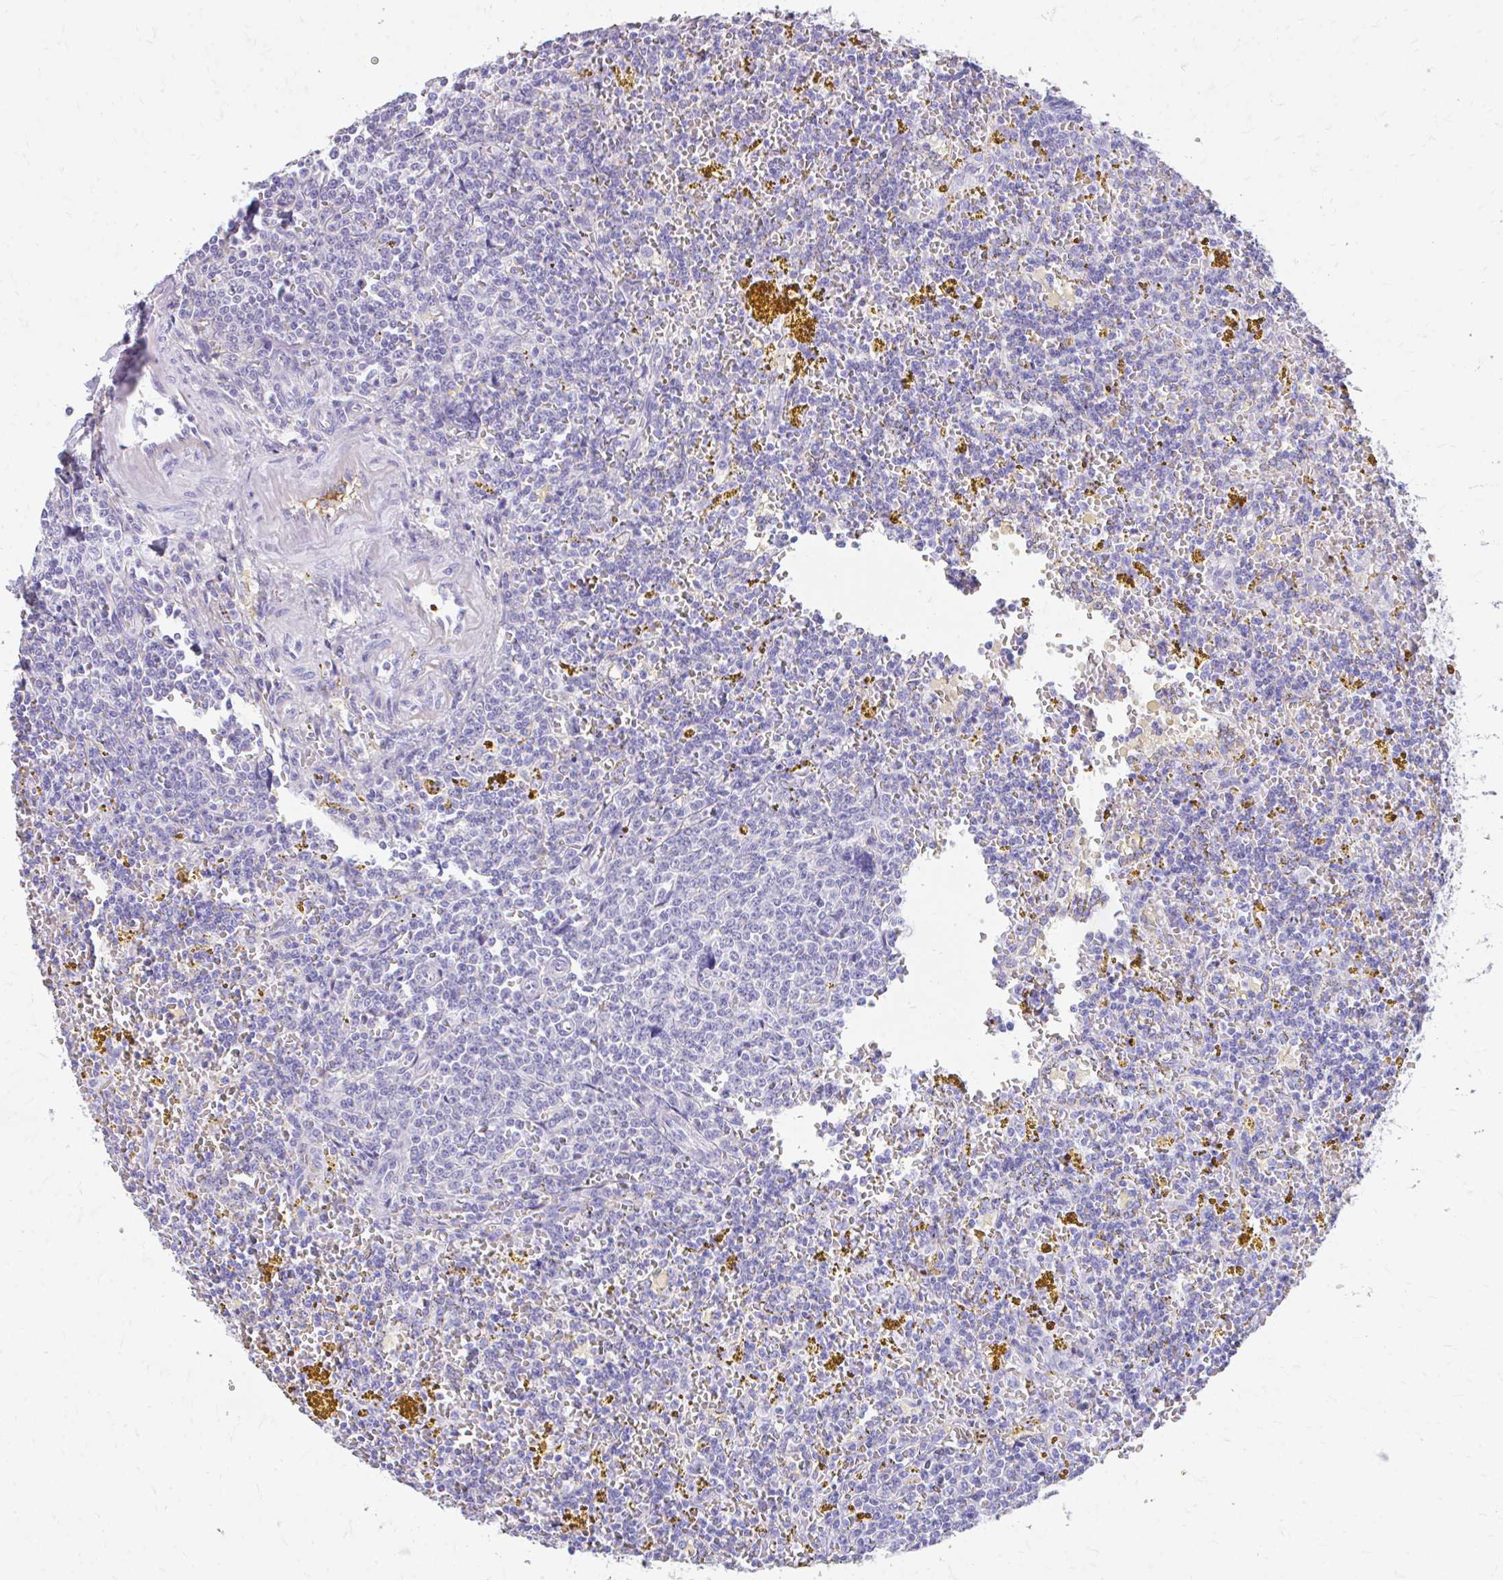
{"staining": {"intensity": "negative", "quantity": "none", "location": "none"}, "tissue": "lymphoma", "cell_type": "Tumor cells", "image_type": "cancer", "snomed": [{"axis": "morphology", "description": "Malignant lymphoma, non-Hodgkin's type, Low grade"}, {"axis": "topography", "description": "Spleen"}, {"axis": "topography", "description": "Lymph node"}], "caption": "Immunohistochemical staining of low-grade malignant lymphoma, non-Hodgkin's type exhibits no significant expression in tumor cells.", "gene": "CFH", "patient": {"sex": "female", "age": 66}}